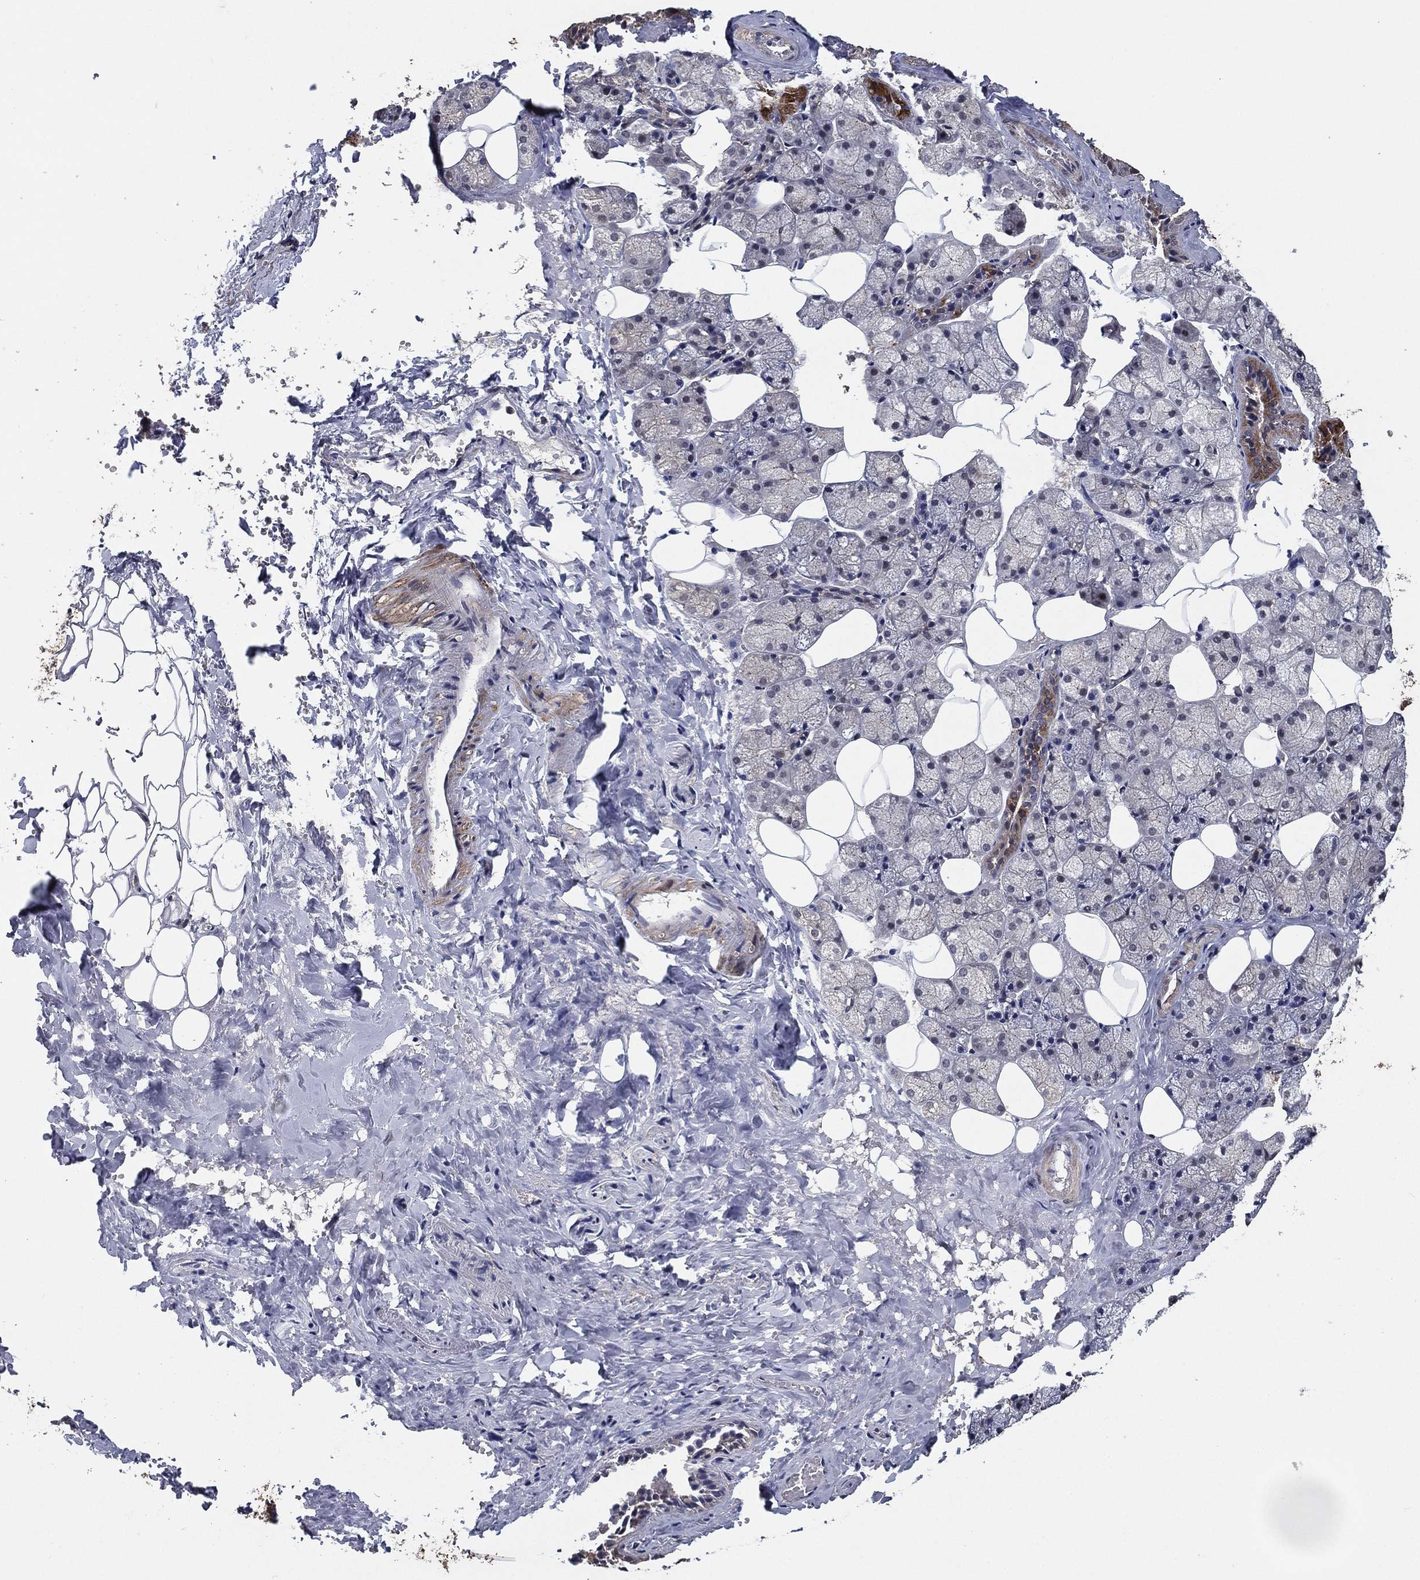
{"staining": {"intensity": "negative", "quantity": "none", "location": "none"}, "tissue": "salivary gland", "cell_type": "Glandular cells", "image_type": "normal", "snomed": [{"axis": "morphology", "description": "Normal tissue, NOS"}, {"axis": "topography", "description": "Salivary gland"}], "caption": "Immunohistochemistry of unremarkable salivary gland shows no positivity in glandular cells. (DAB immunohistochemistry with hematoxylin counter stain).", "gene": "PCNT", "patient": {"sex": "male", "age": 38}}